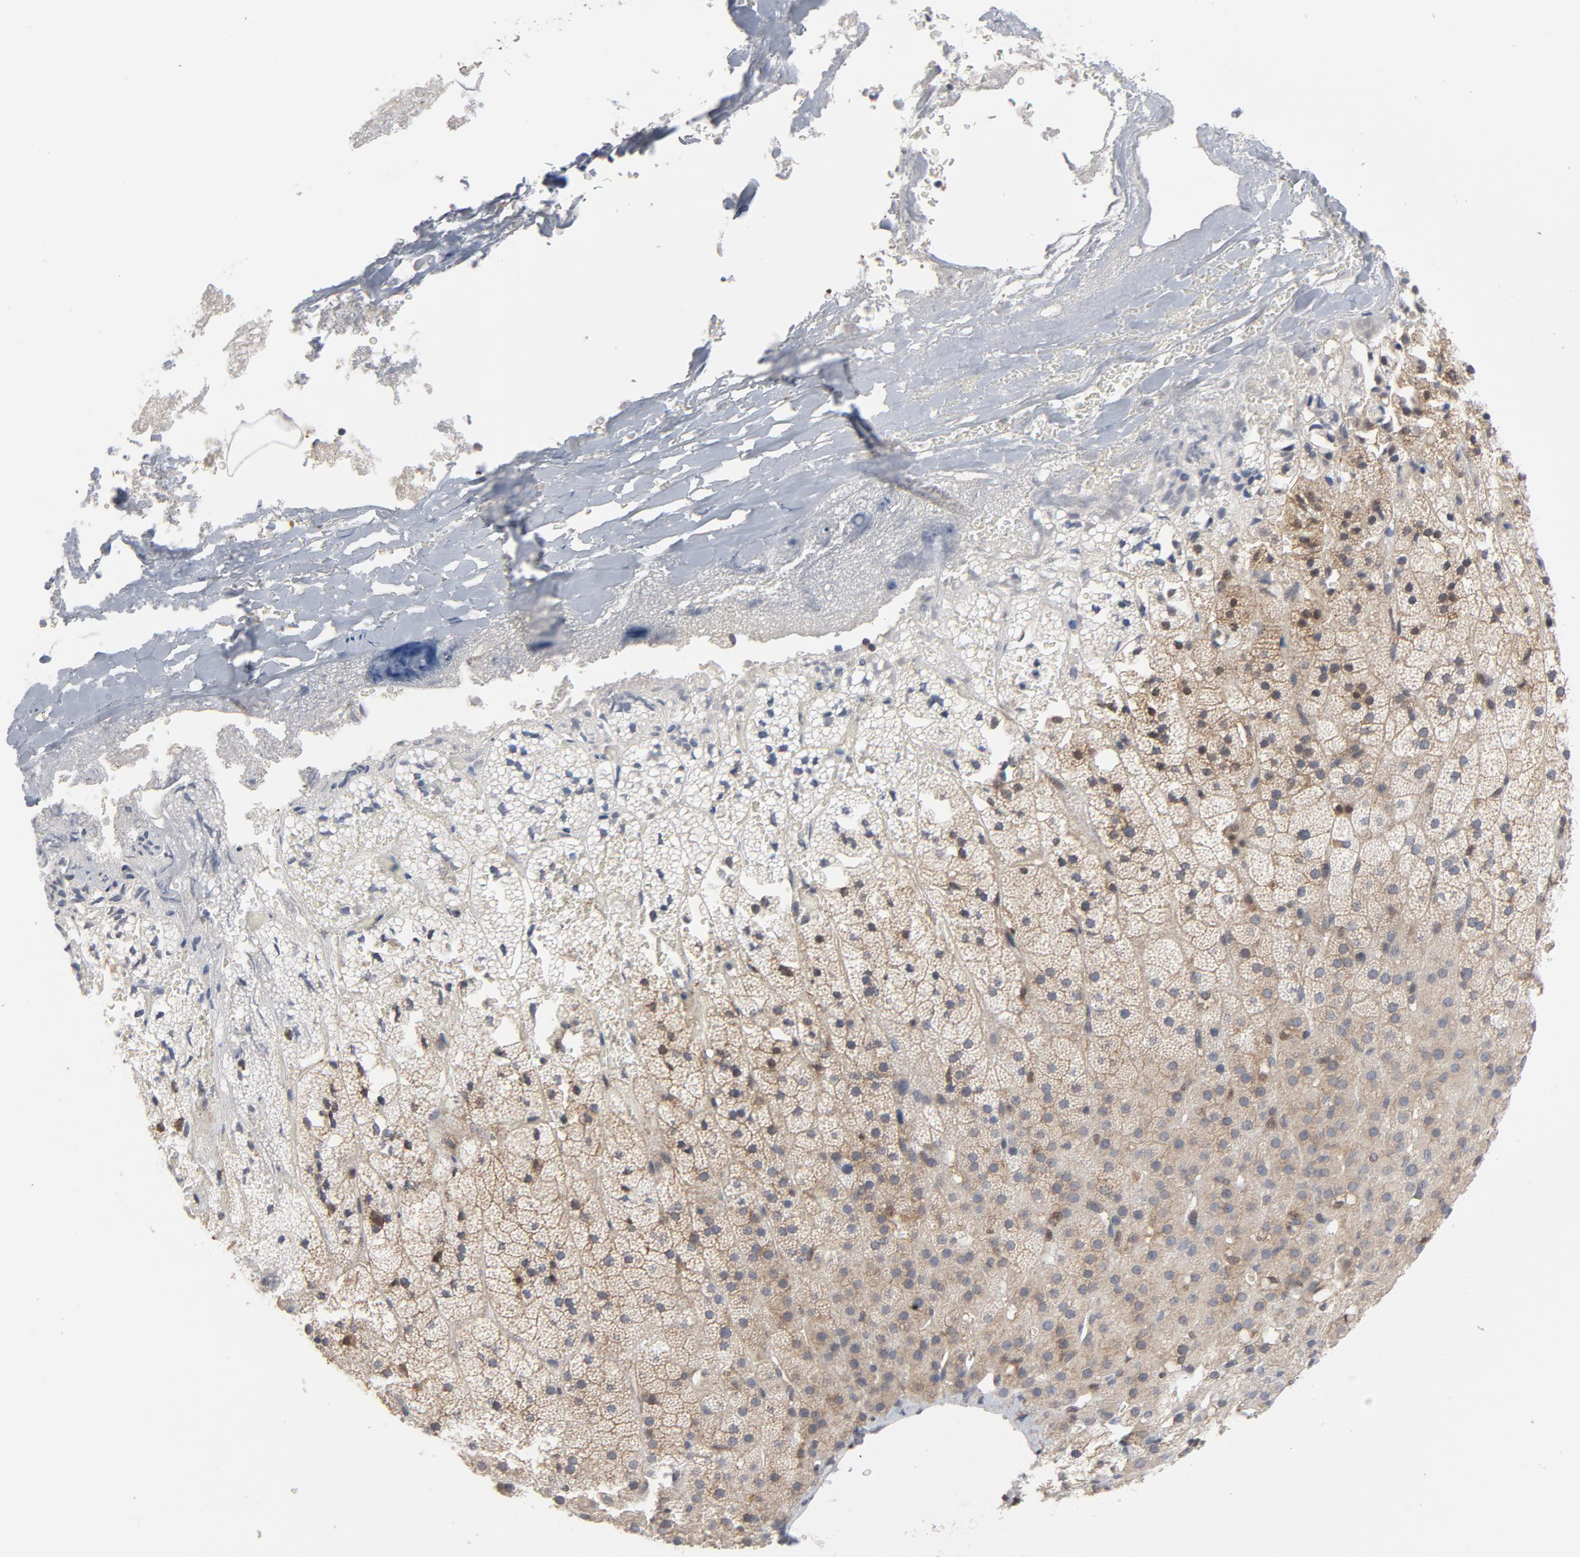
{"staining": {"intensity": "weak", "quantity": ">75%", "location": "cytoplasmic/membranous"}, "tissue": "adrenal gland", "cell_type": "Glandular cells", "image_type": "normal", "snomed": [{"axis": "morphology", "description": "Normal tissue, NOS"}, {"axis": "topography", "description": "Adrenal gland"}], "caption": "Glandular cells exhibit low levels of weak cytoplasmic/membranous expression in approximately >75% of cells in unremarkable adrenal gland. Immunohistochemistry stains the protein of interest in brown and the nuclei are stained blue.", "gene": "PRDX1", "patient": {"sex": "male", "age": 35}}